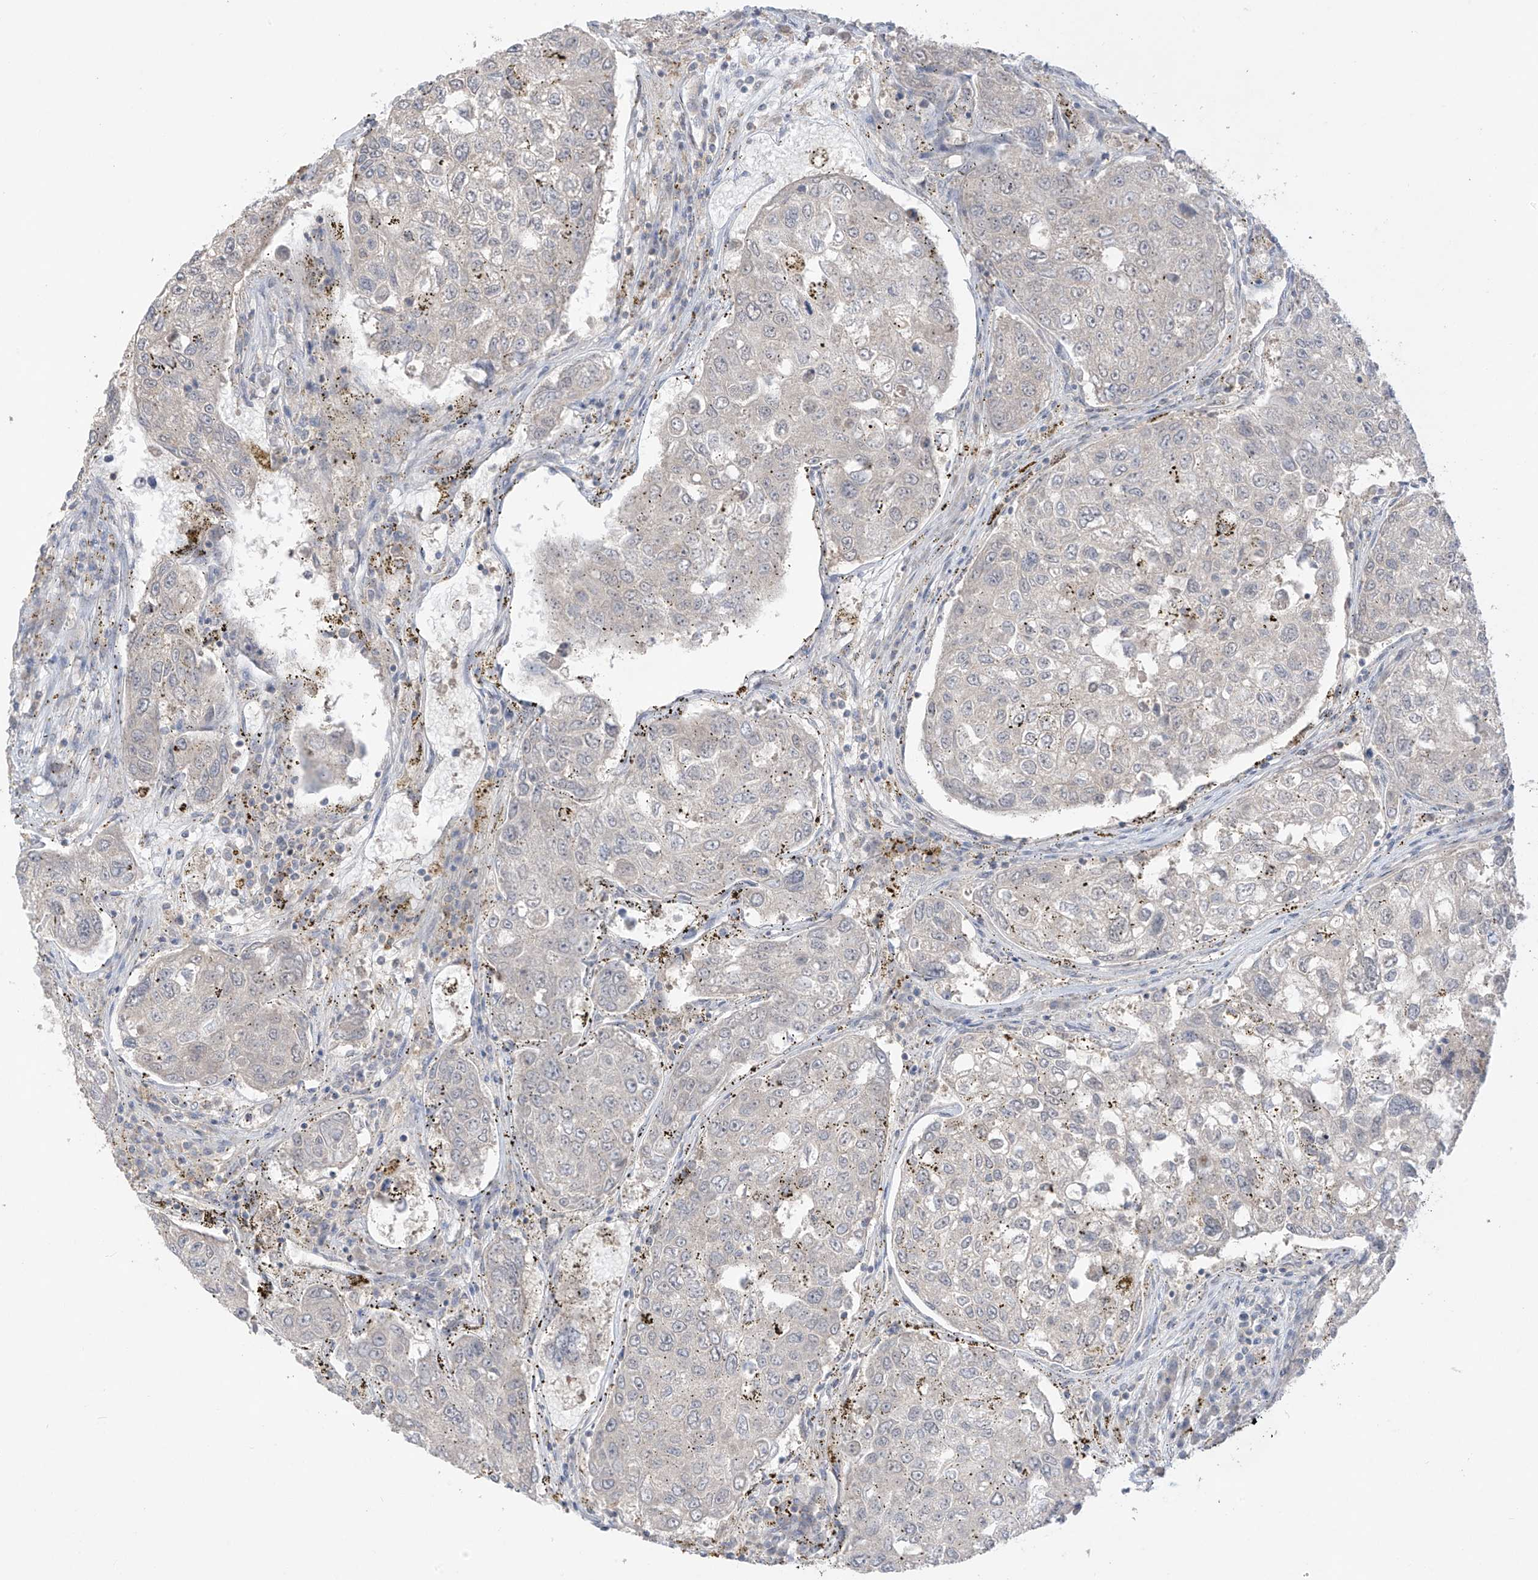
{"staining": {"intensity": "negative", "quantity": "none", "location": "none"}, "tissue": "urothelial cancer", "cell_type": "Tumor cells", "image_type": "cancer", "snomed": [{"axis": "morphology", "description": "Urothelial carcinoma, High grade"}, {"axis": "topography", "description": "Lymph node"}, {"axis": "topography", "description": "Urinary bladder"}], "caption": "DAB immunohistochemical staining of urothelial cancer displays no significant staining in tumor cells.", "gene": "ANGEL2", "patient": {"sex": "male", "age": 51}}